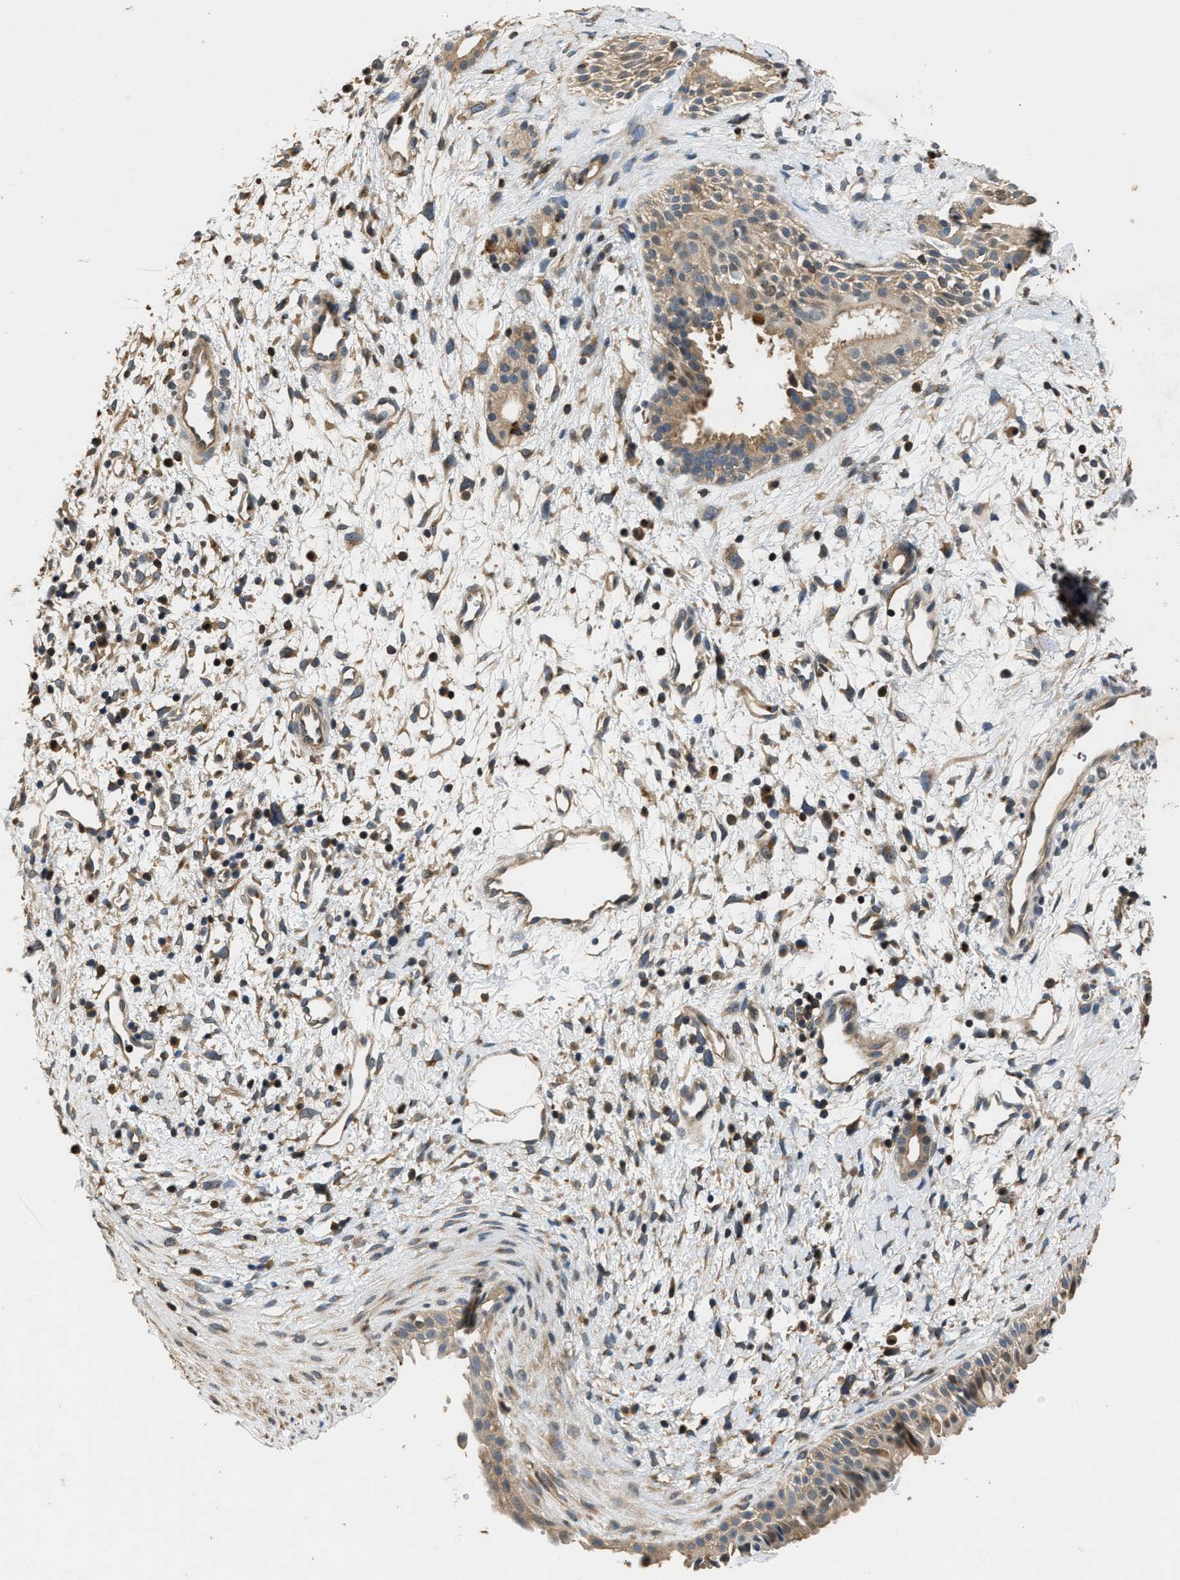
{"staining": {"intensity": "strong", "quantity": ">75%", "location": "cytoplasmic/membranous"}, "tissue": "nasopharynx", "cell_type": "Respiratory epithelial cells", "image_type": "normal", "snomed": [{"axis": "morphology", "description": "Normal tissue, NOS"}, {"axis": "topography", "description": "Nasopharynx"}], "caption": "Protein positivity by immunohistochemistry (IHC) displays strong cytoplasmic/membranous staining in approximately >75% of respiratory epithelial cells in normal nasopharynx. The staining was performed using DAB (3,3'-diaminobenzidine), with brown indicating positive protein expression. Nuclei are stained blue with hematoxylin.", "gene": "CHUK", "patient": {"sex": "male", "age": 22}}